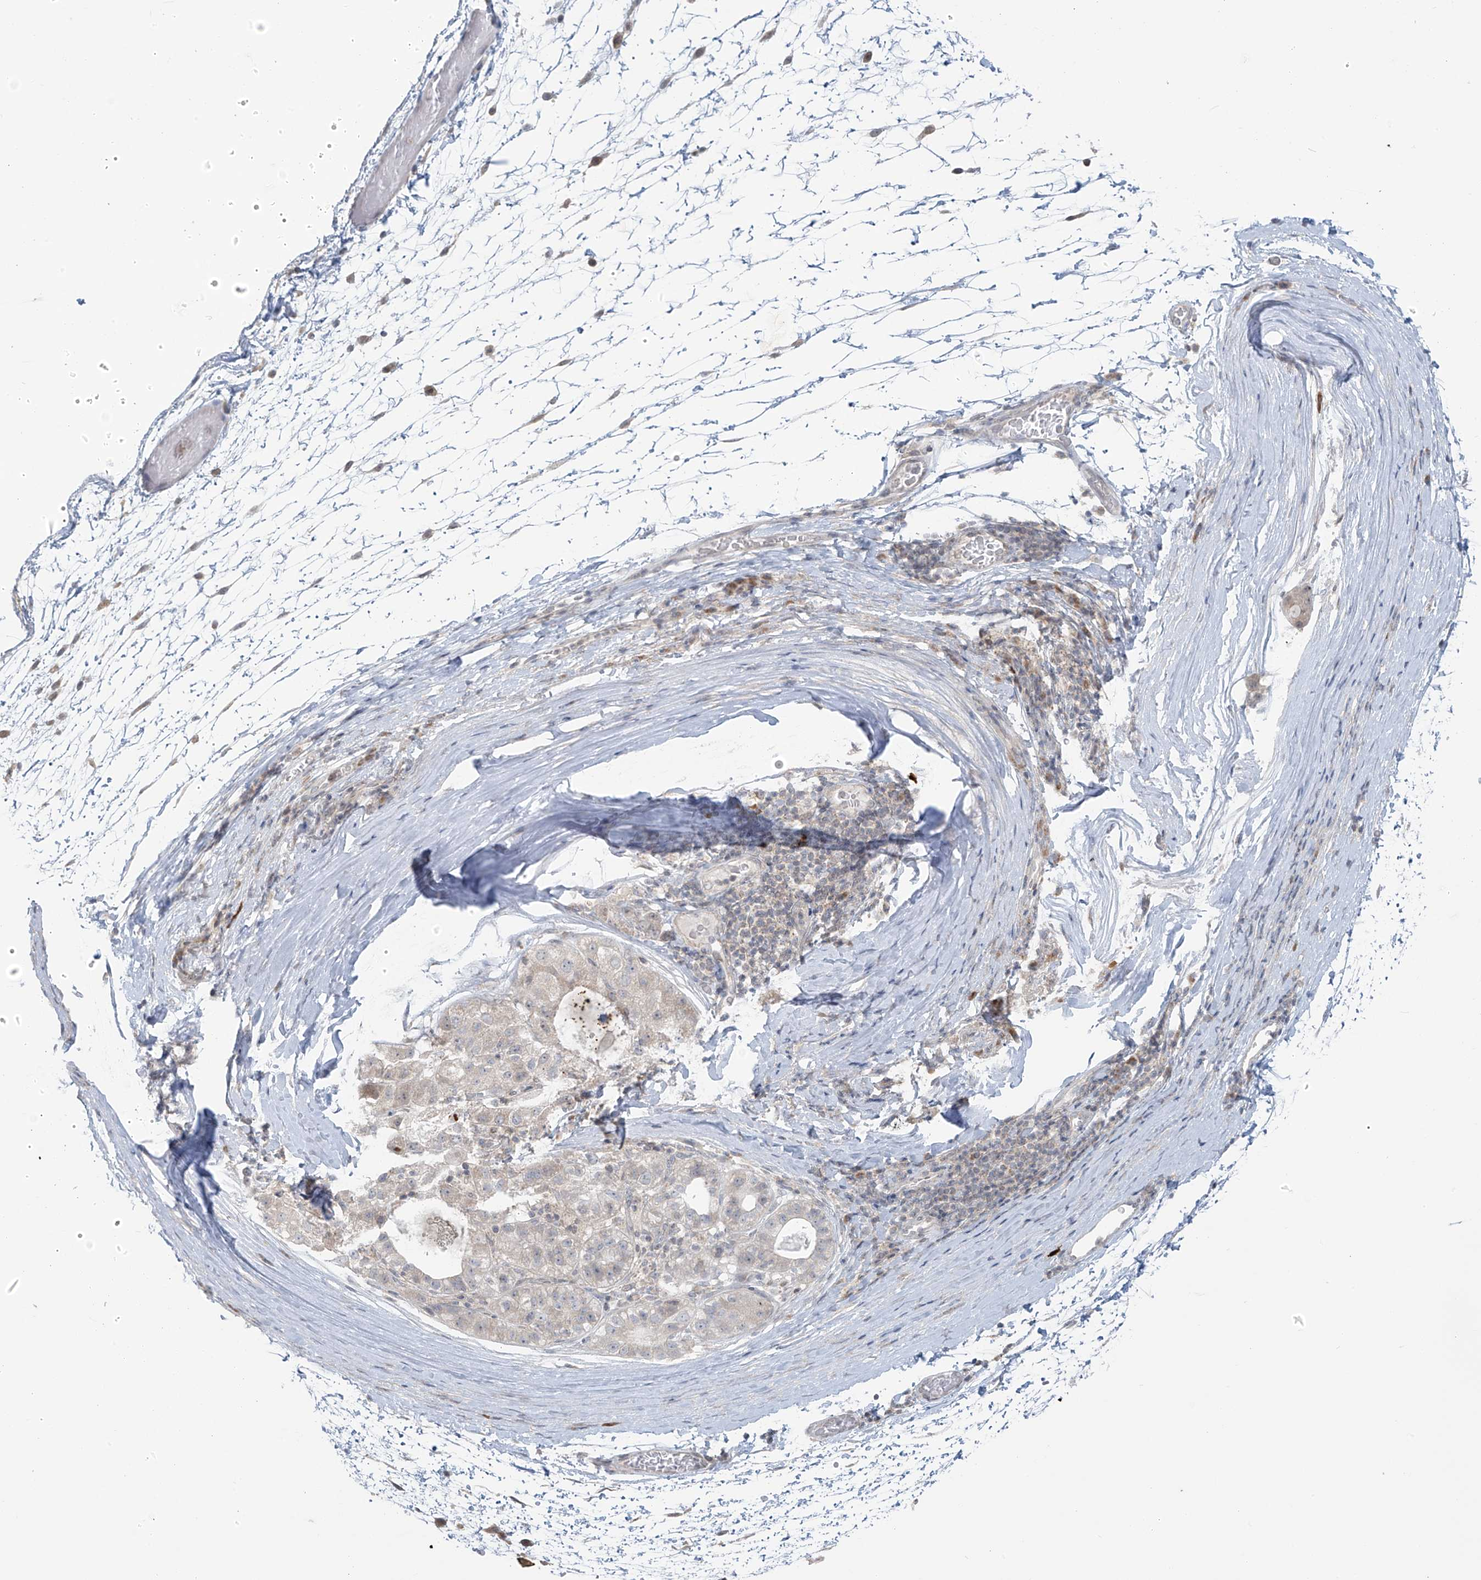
{"staining": {"intensity": "negative", "quantity": "none", "location": "none"}, "tissue": "liver cancer", "cell_type": "Tumor cells", "image_type": "cancer", "snomed": [{"axis": "morphology", "description": "Carcinoma, Hepatocellular, NOS"}, {"axis": "topography", "description": "Liver"}], "caption": "High power microscopy photomicrograph of an immunohistochemistry image of liver cancer, revealing no significant staining in tumor cells. The staining was performed using DAB (3,3'-diaminobenzidine) to visualize the protein expression in brown, while the nuclei were stained in blue with hematoxylin (Magnification: 20x).", "gene": "HDDC2", "patient": {"sex": "male", "age": 80}}